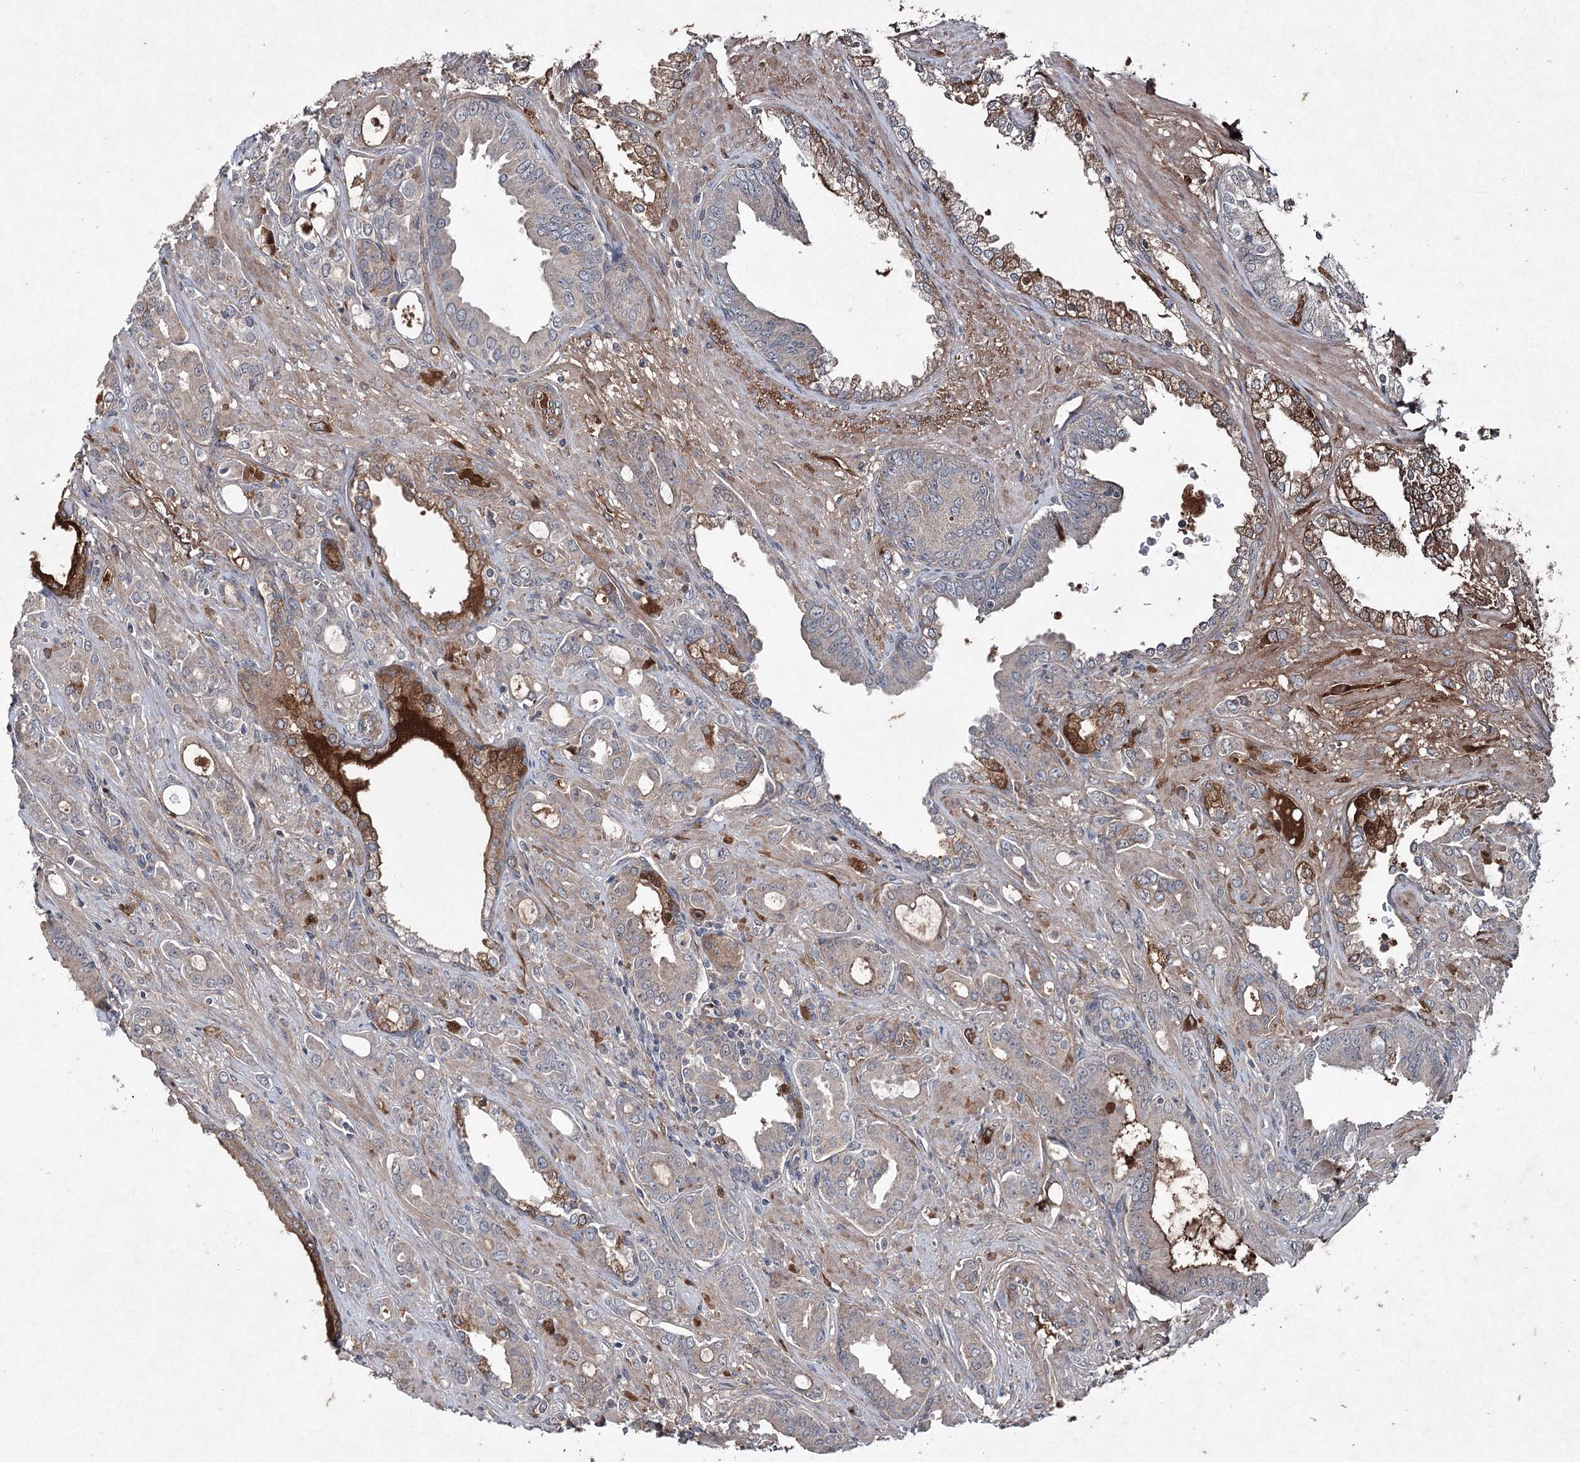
{"staining": {"intensity": "weak", "quantity": "<25%", "location": "cytoplasmic/membranous,nuclear"}, "tissue": "prostate cancer", "cell_type": "Tumor cells", "image_type": "cancer", "snomed": [{"axis": "morphology", "description": "Adenocarcinoma, High grade"}, {"axis": "topography", "description": "Prostate"}], "caption": "Tumor cells are negative for protein expression in human prostate high-grade adenocarcinoma. (DAB immunohistochemistry, high magnification).", "gene": "PGLYRP2", "patient": {"sex": "male", "age": 72}}